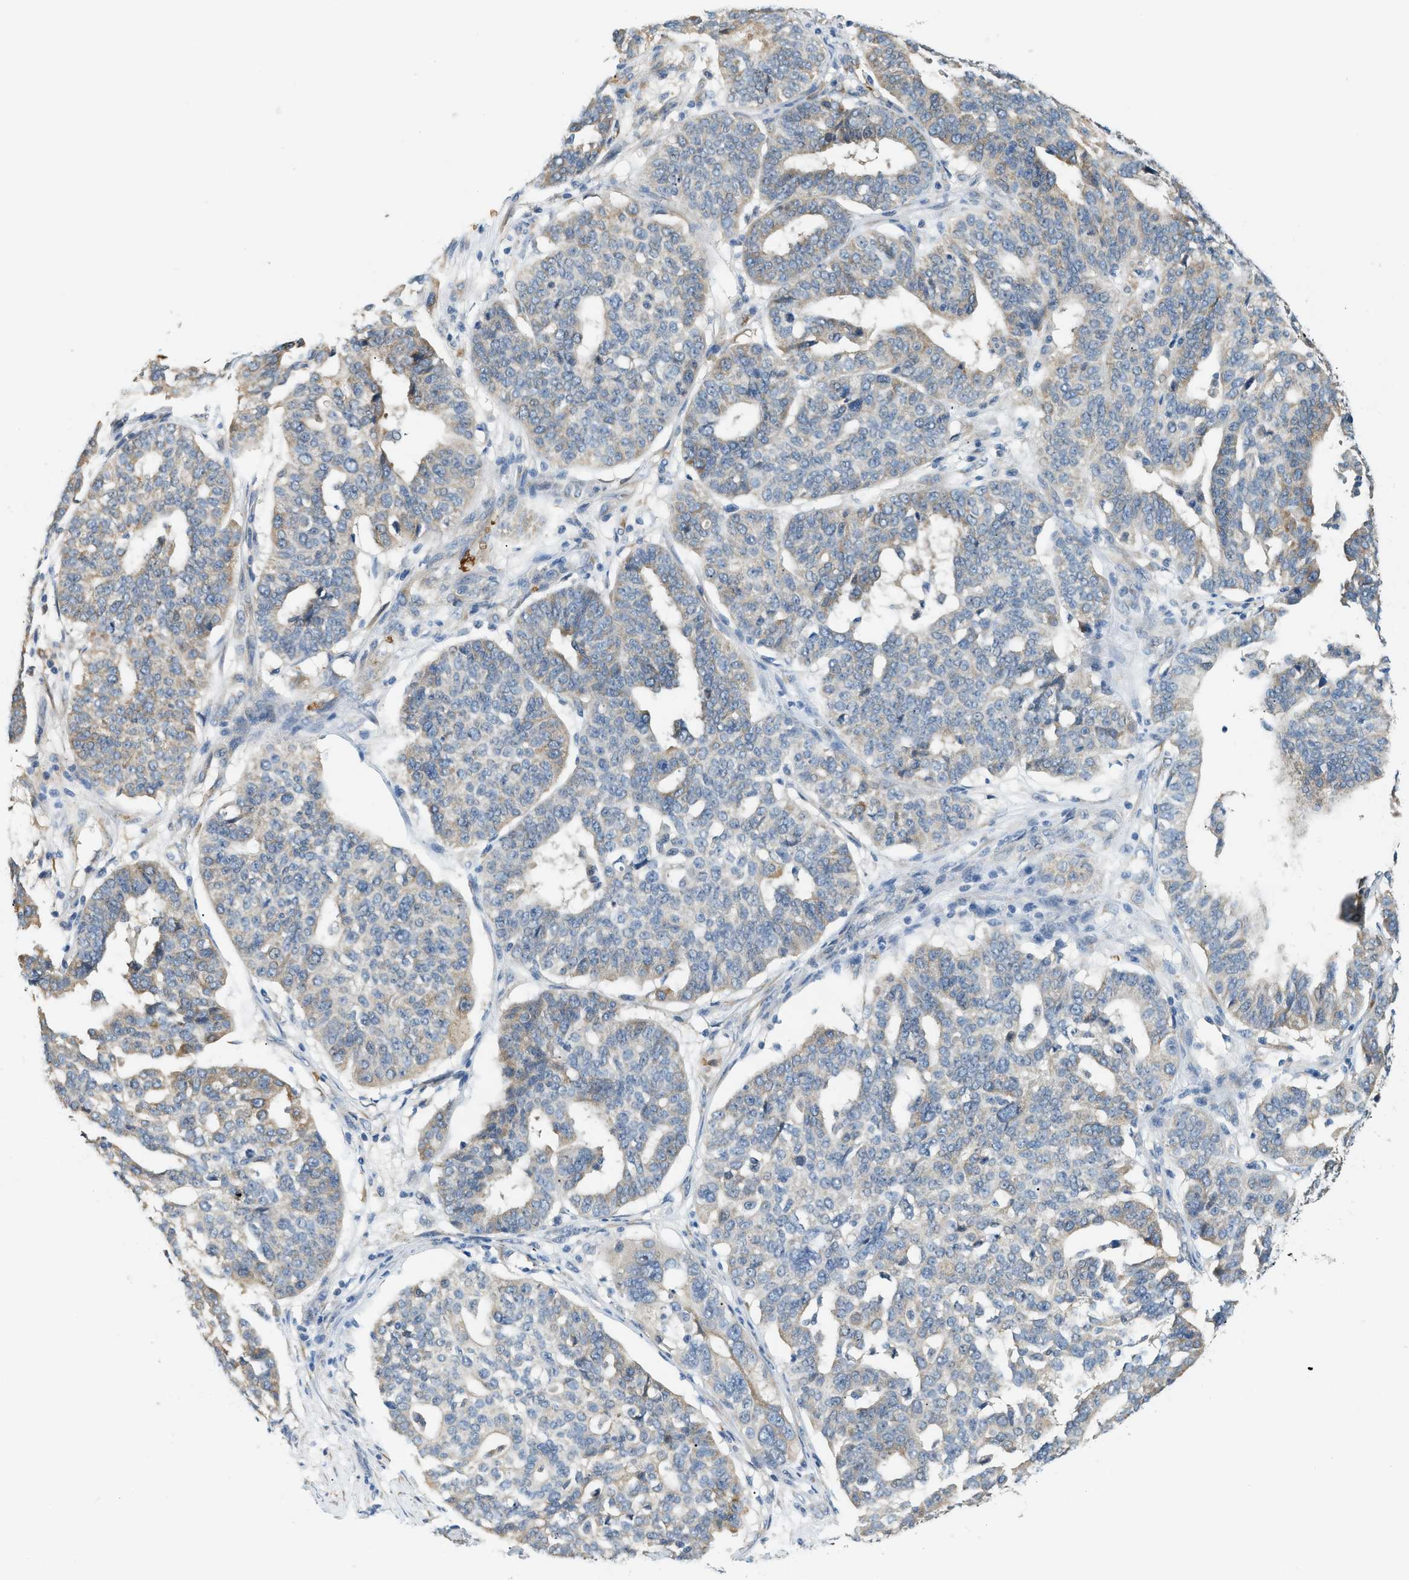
{"staining": {"intensity": "weak", "quantity": "<25%", "location": "cytoplasmic/membranous"}, "tissue": "ovarian cancer", "cell_type": "Tumor cells", "image_type": "cancer", "snomed": [{"axis": "morphology", "description": "Cystadenocarcinoma, serous, NOS"}, {"axis": "topography", "description": "Ovary"}], "caption": "A high-resolution photomicrograph shows IHC staining of ovarian serous cystadenocarcinoma, which reveals no significant positivity in tumor cells.", "gene": "CYTH2", "patient": {"sex": "female", "age": 59}}